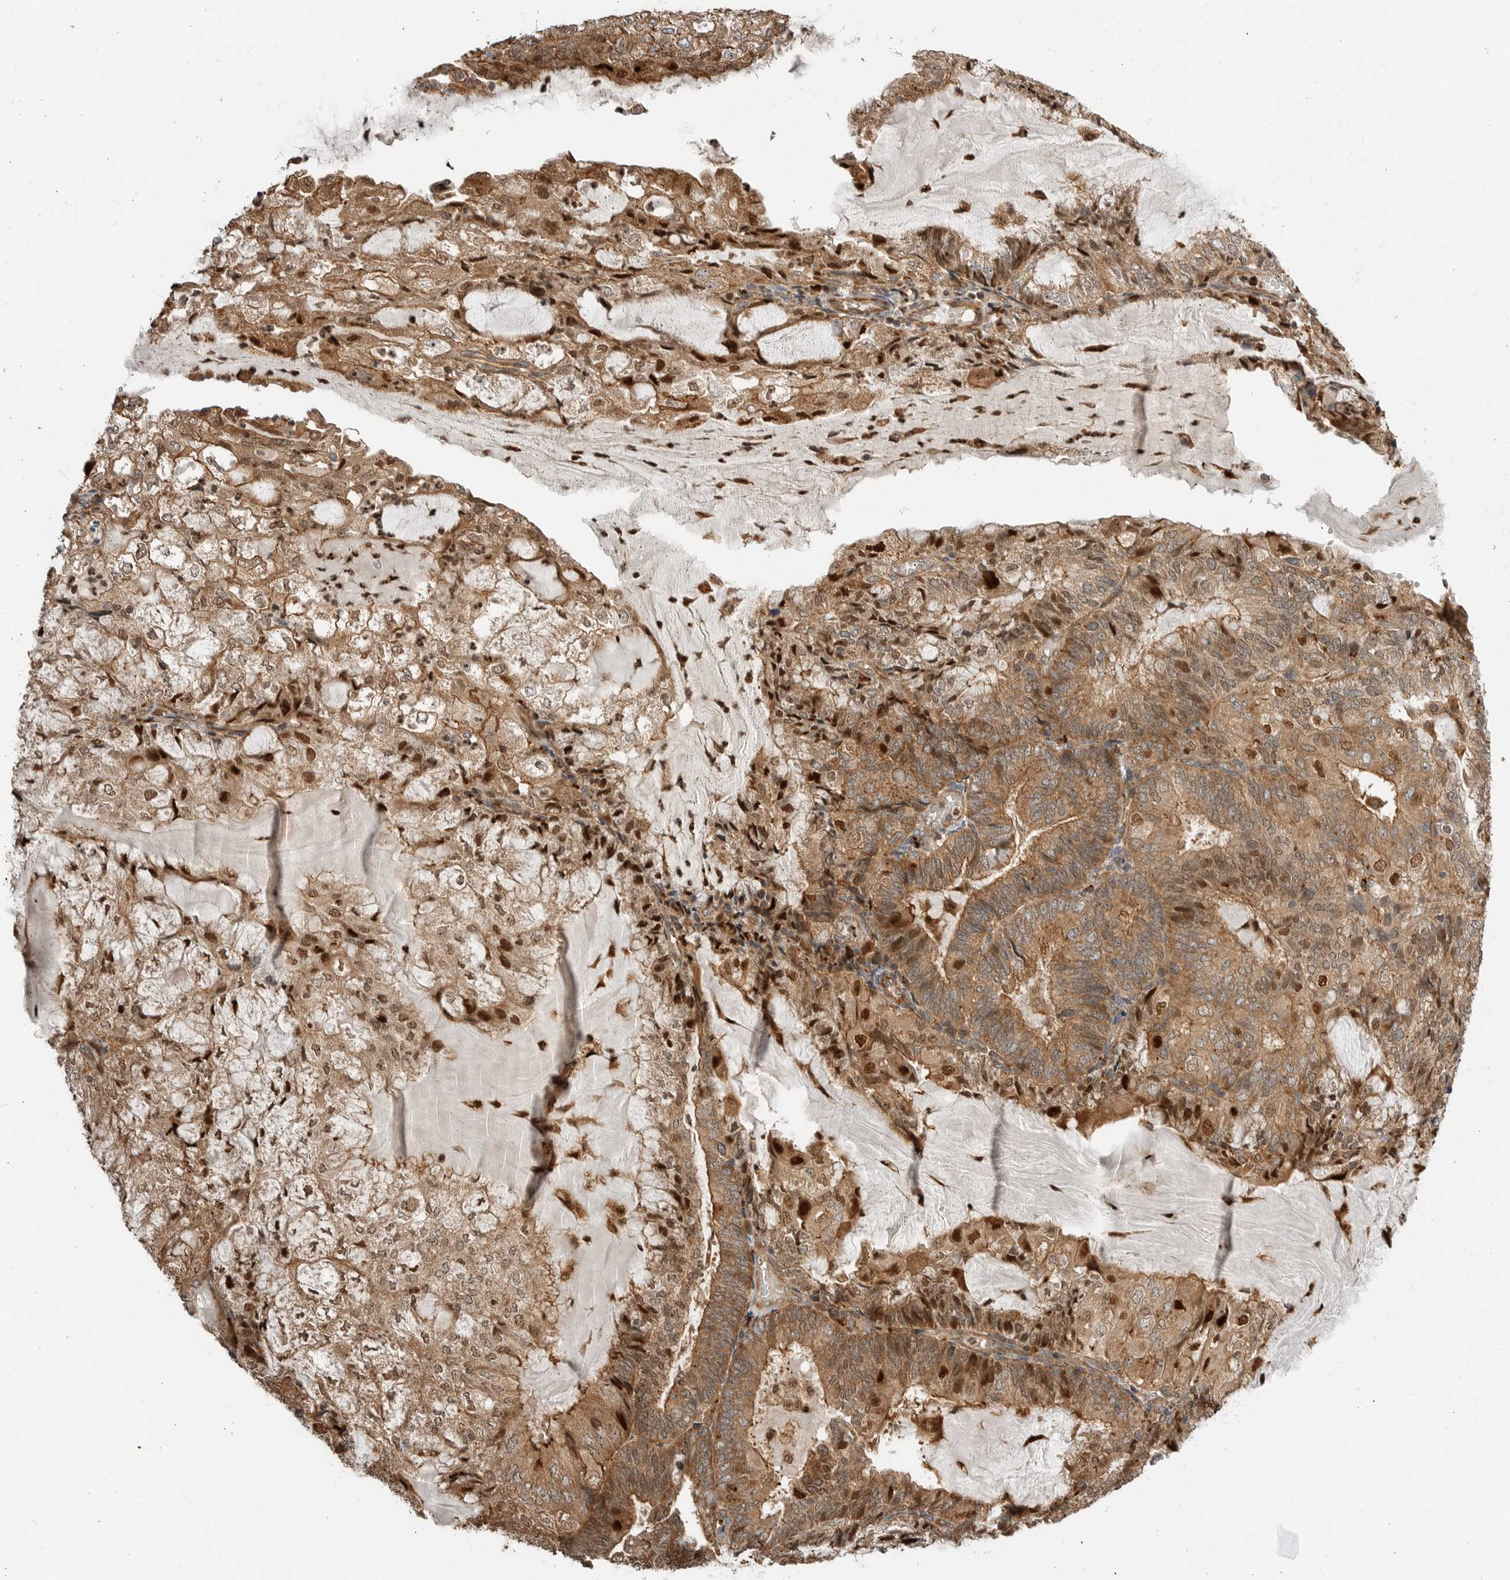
{"staining": {"intensity": "moderate", "quantity": ">75%", "location": "cytoplasmic/membranous,nuclear"}, "tissue": "endometrial cancer", "cell_type": "Tumor cells", "image_type": "cancer", "snomed": [{"axis": "morphology", "description": "Adenocarcinoma, NOS"}, {"axis": "topography", "description": "Endometrium"}], "caption": "This photomicrograph displays immunohistochemistry (IHC) staining of endometrial cancer, with medium moderate cytoplasmic/membranous and nuclear positivity in about >75% of tumor cells.", "gene": "STRAP", "patient": {"sex": "female", "age": 81}}